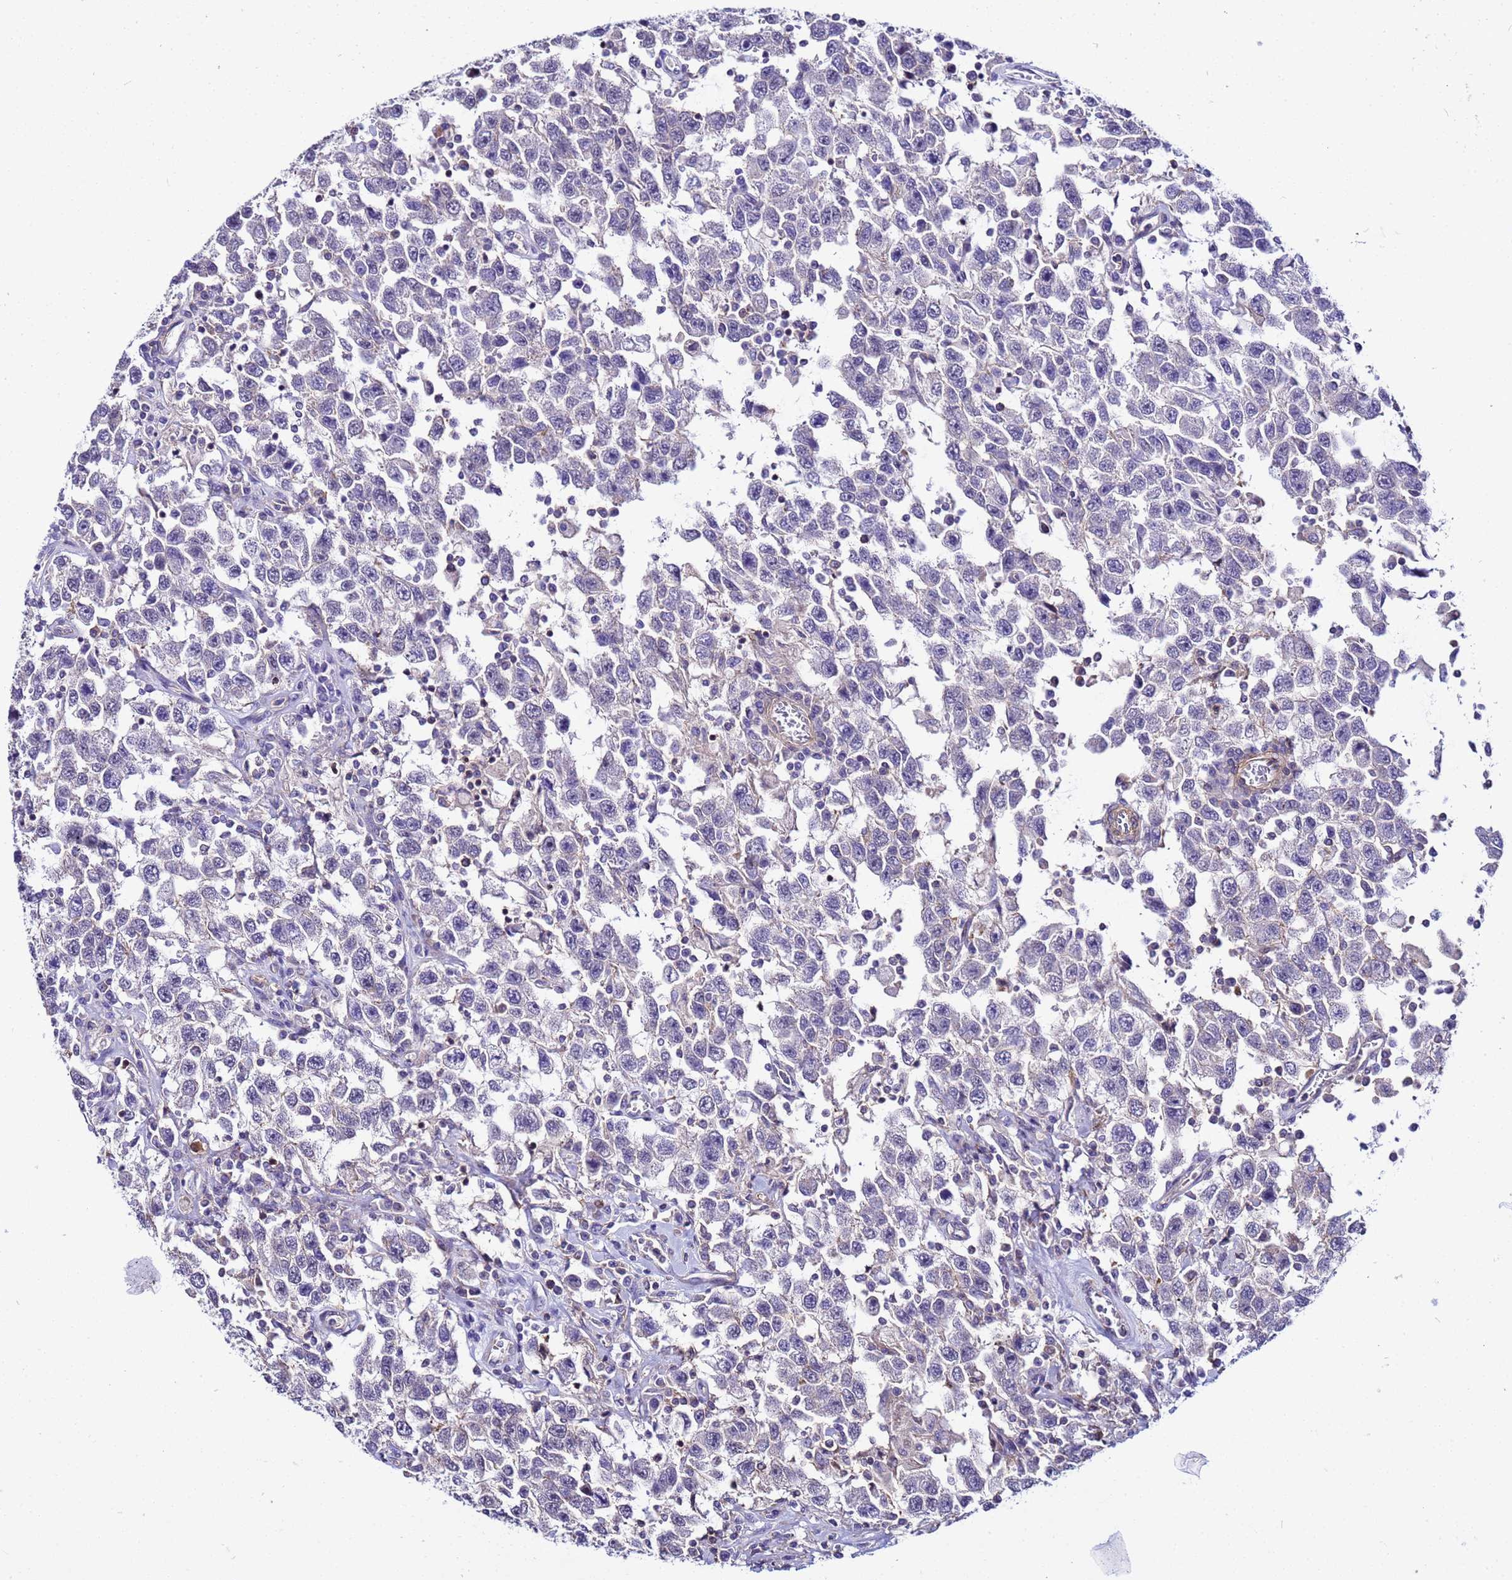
{"staining": {"intensity": "negative", "quantity": "none", "location": "none"}, "tissue": "testis cancer", "cell_type": "Tumor cells", "image_type": "cancer", "snomed": [{"axis": "morphology", "description": "Seminoma, NOS"}, {"axis": "topography", "description": "Testis"}], "caption": "There is no significant staining in tumor cells of testis cancer (seminoma).", "gene": "STK38", "patient": {"sex": "male", "age": 41}}